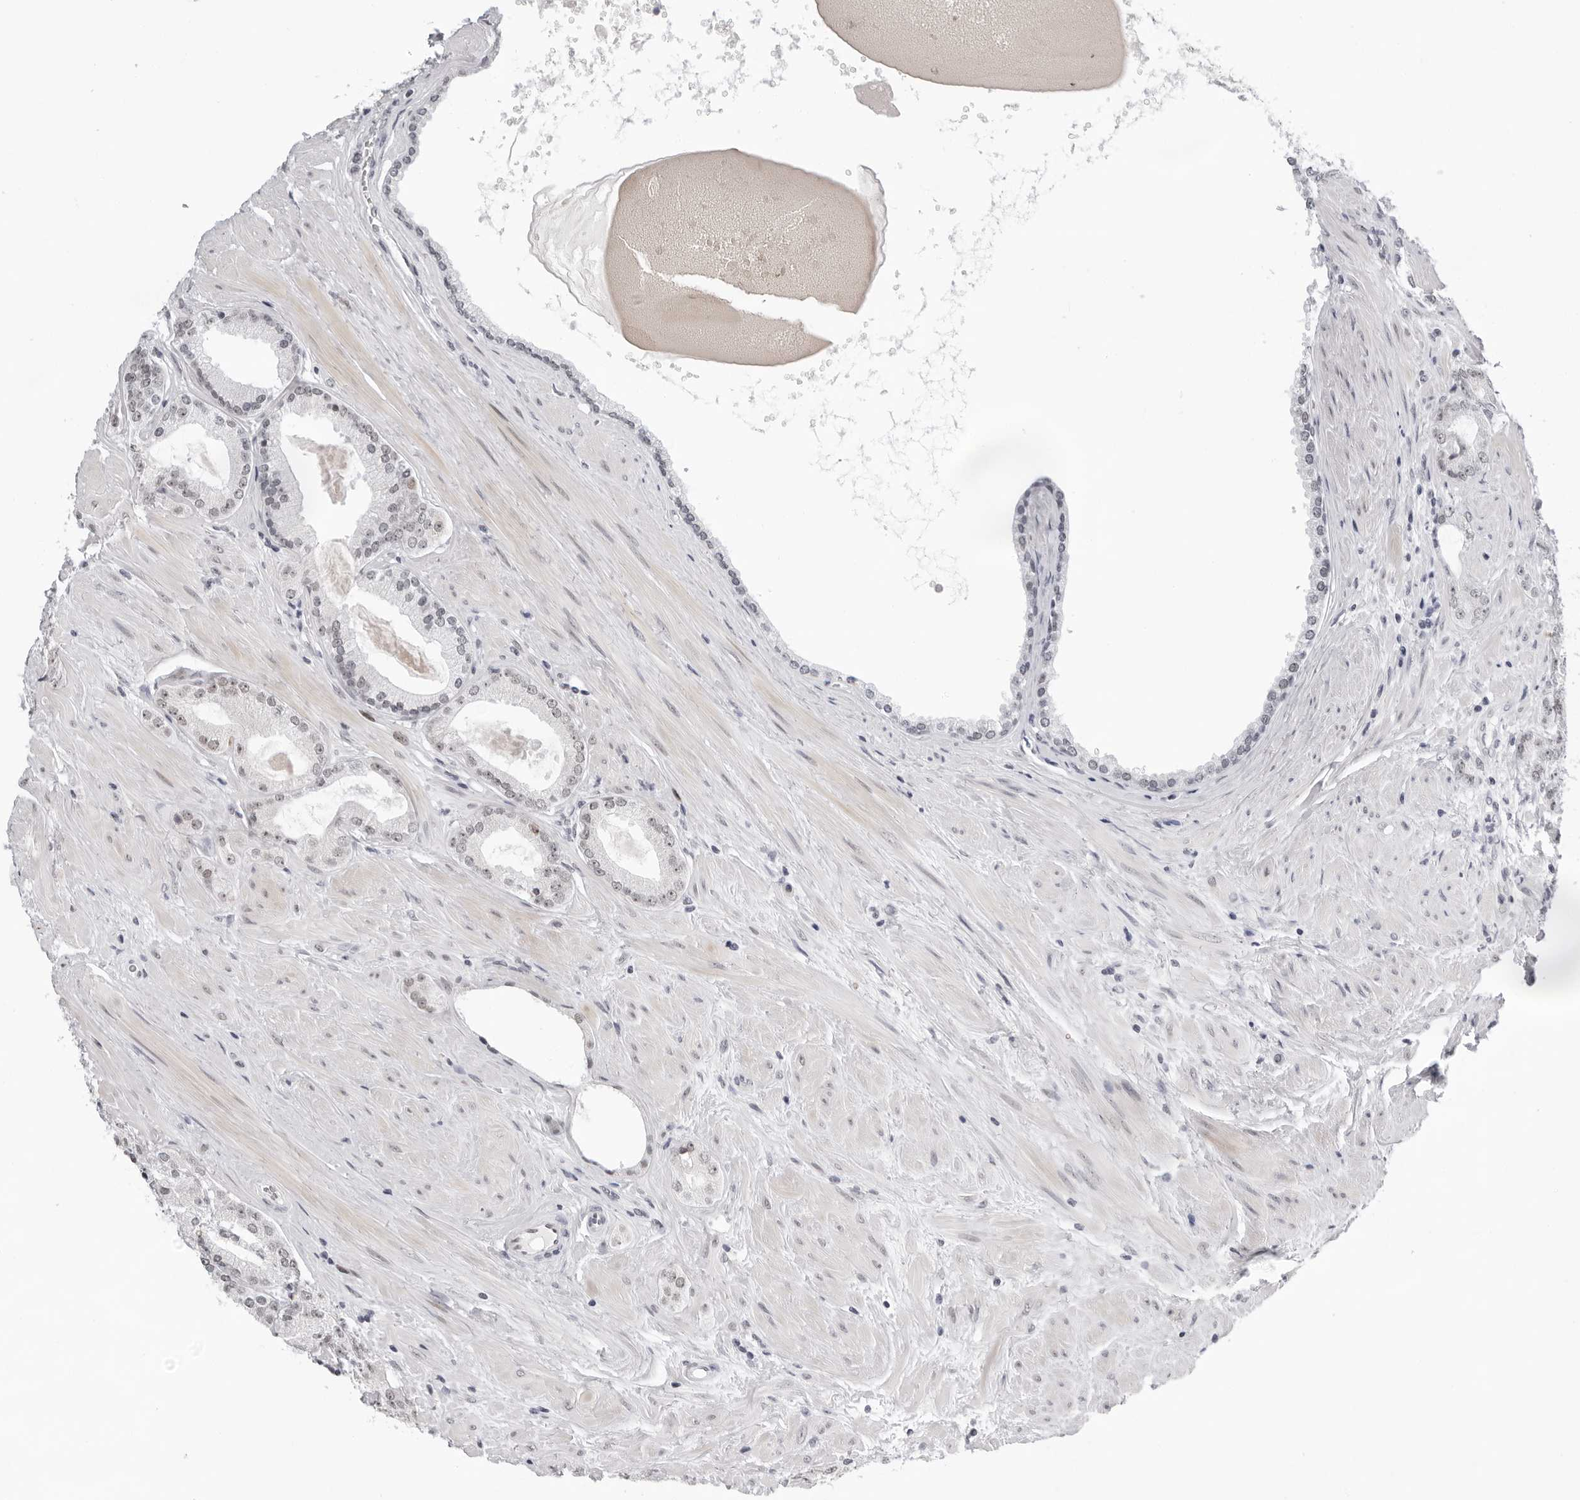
{"staining": {"intensity": "negative", "quantity": "none", "location": "none"}, "tissue": "prostate cancer", "cell_type": "Tumor cells", "image_type": "cancer", "snomed": [{"axis": "morphology", "description": "Adenocarcinoma, Low grade"}, {"axis": "topography", "description": "Prostate"}], "caption": "A micrograph of prostate cancer stained for a protein demonstrates no brown staining in tumor cells.", "gene": "USP1", "patient": {"sex": "male", "age": 62}}